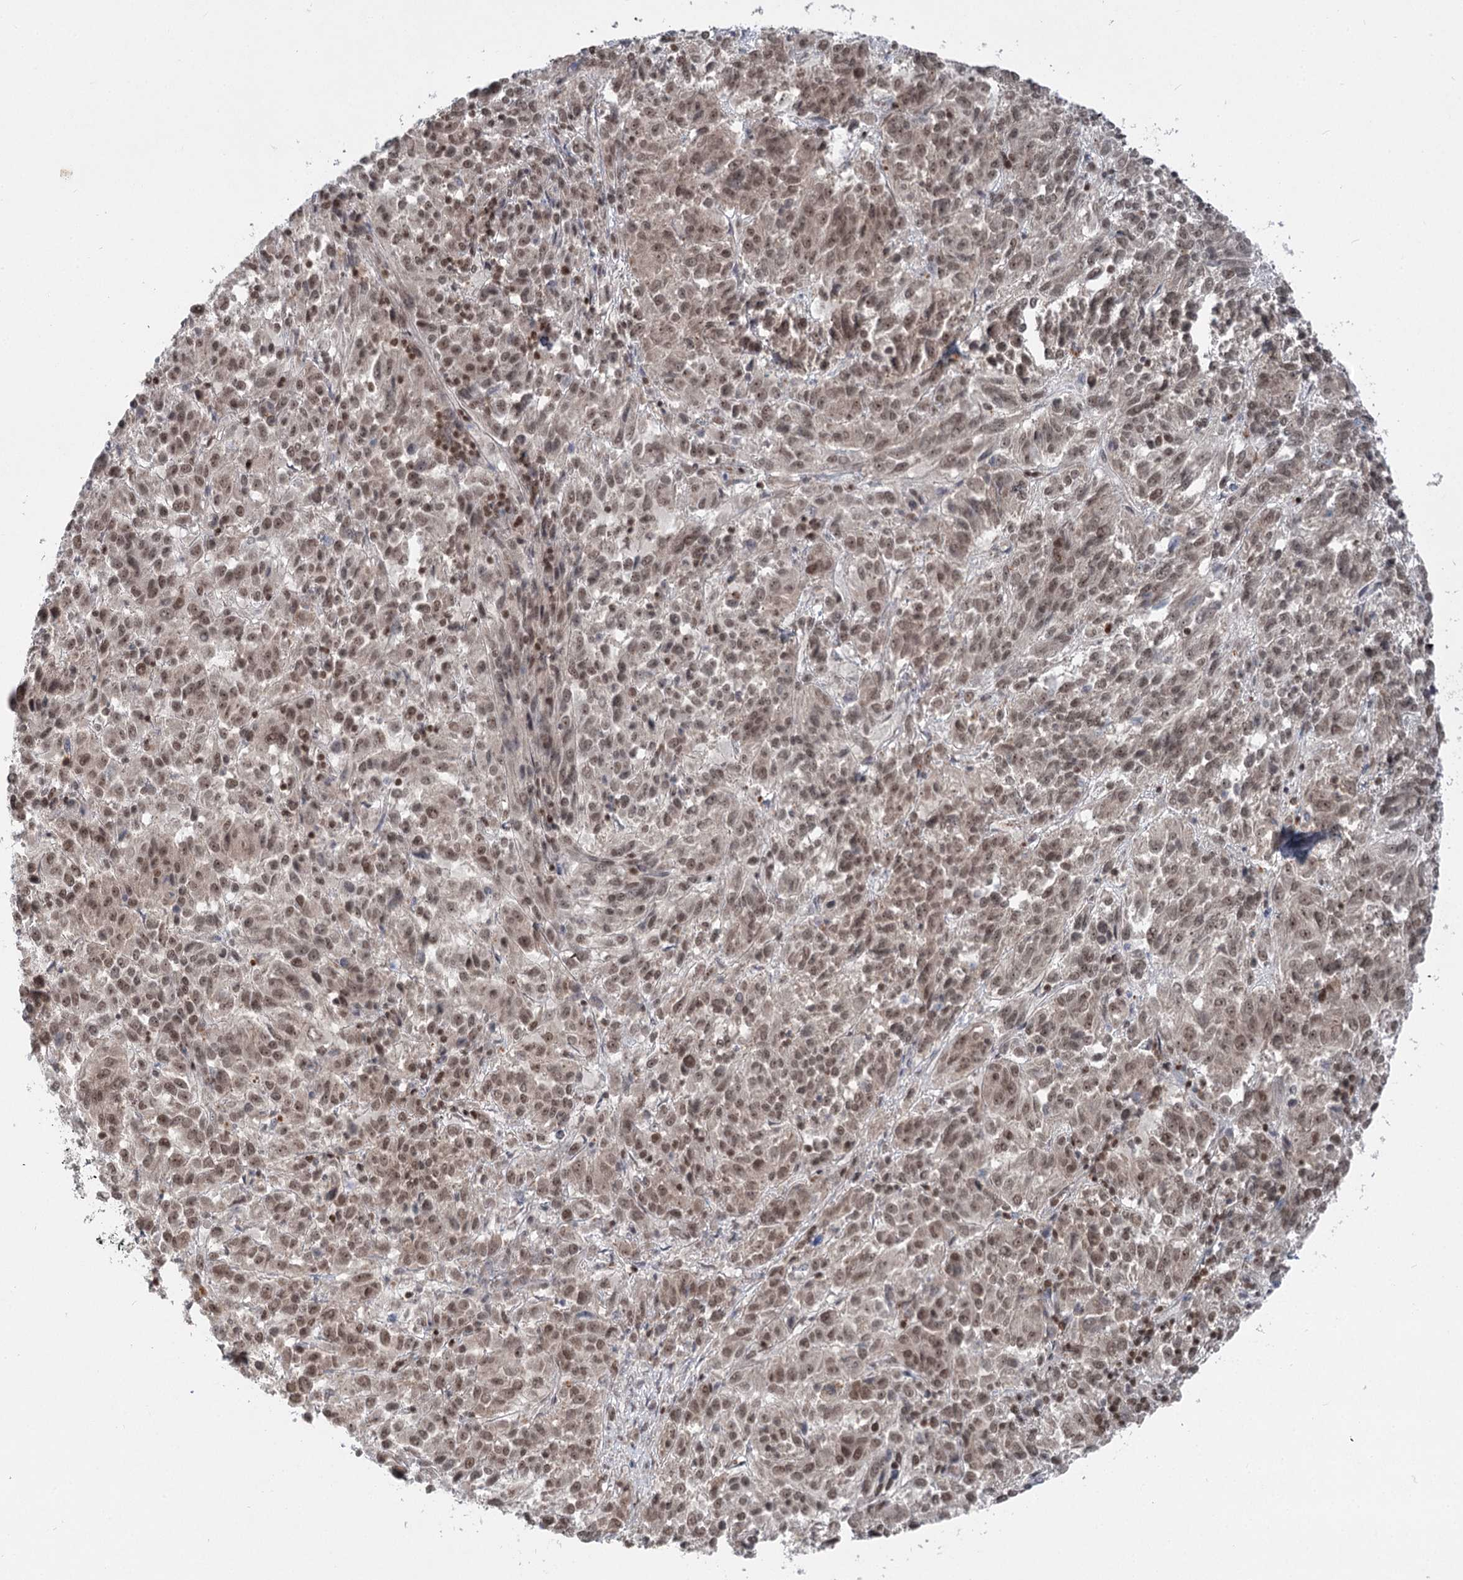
{"staining": {"intensity": "moderate", "quantity": ">75%", "location": "nuclear"}, "tissue": "melanoma", "cell_type": "Tumor cells", "image_type": "cancer", "snomed": [{"axis": "morphology", "description": "Malignant melanoma, Metastatic site"}, {"axis": "topography", "description": "Lung"}], "caption": "Malignant melanoma (metastatic site) was stained to show a protein in brown. There is medium levels of moderate nuclear positivity in approximately >75% of tumor cells. (IHC, brightfield microscopy, high magnification).", "gene": "CGGBP1", "patient": {"sex": "male", "age": 64}}